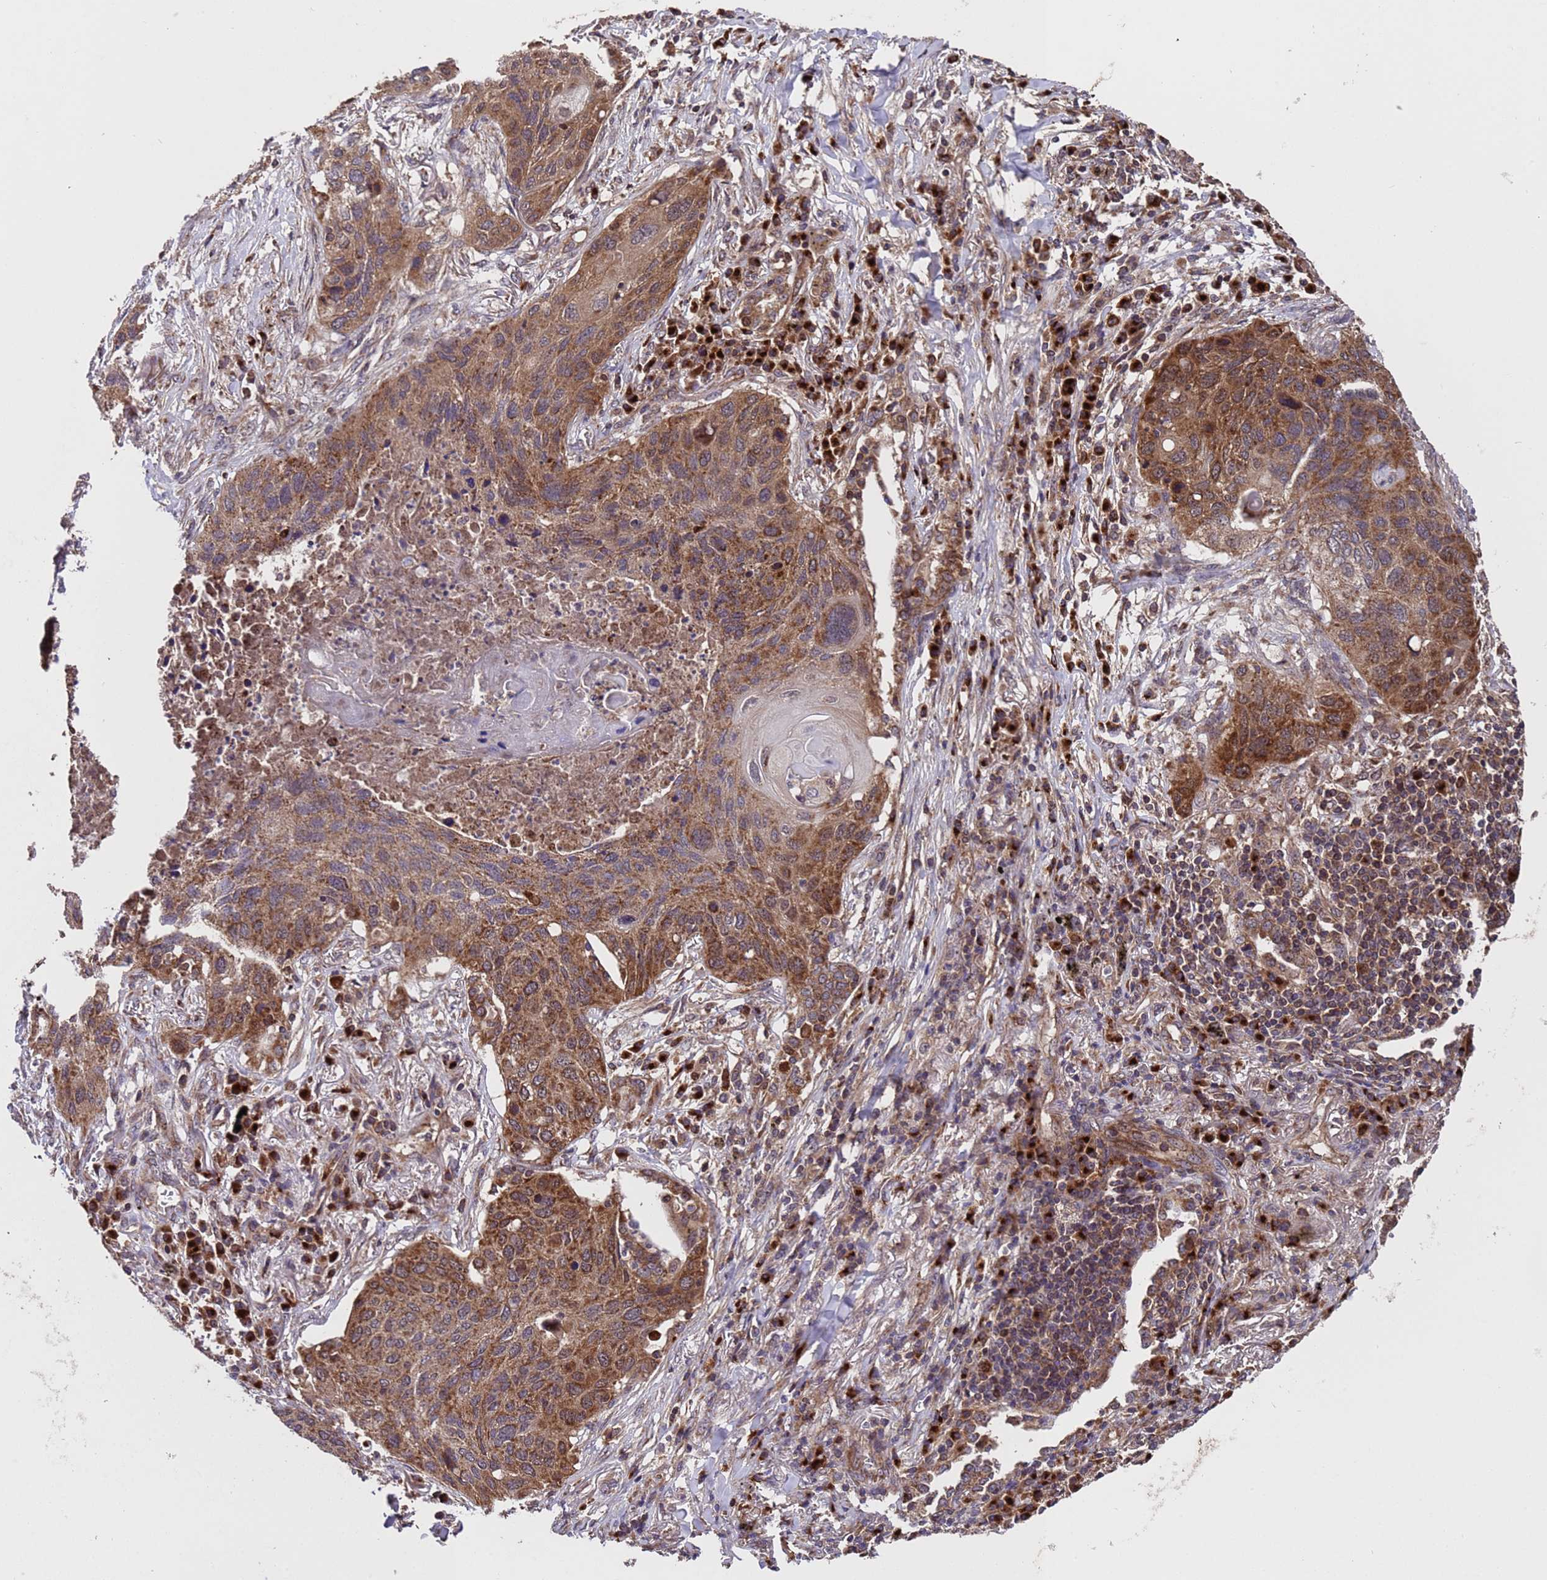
{"staining": {"intensity": "strong", "quantity": ">75%", "location": "cytoplasmic/membranous"}, "tissue": "lung cancer", "cell_type": "Tumor cells", "image_type": "cancer", "snomed": [{"axis": "morphology", "description": "Squamous cell carcinoma, NOS"}, {"axis": "topography", "description": "Lung"}], "caption": "Lung cancer was stained to show a protein in brown. There is high levels of strong cytoplasmic/membranous staining in about >75% of tumor cells.", "gene": "TSR3", "patient": {"sex": "female", "age": 63}}